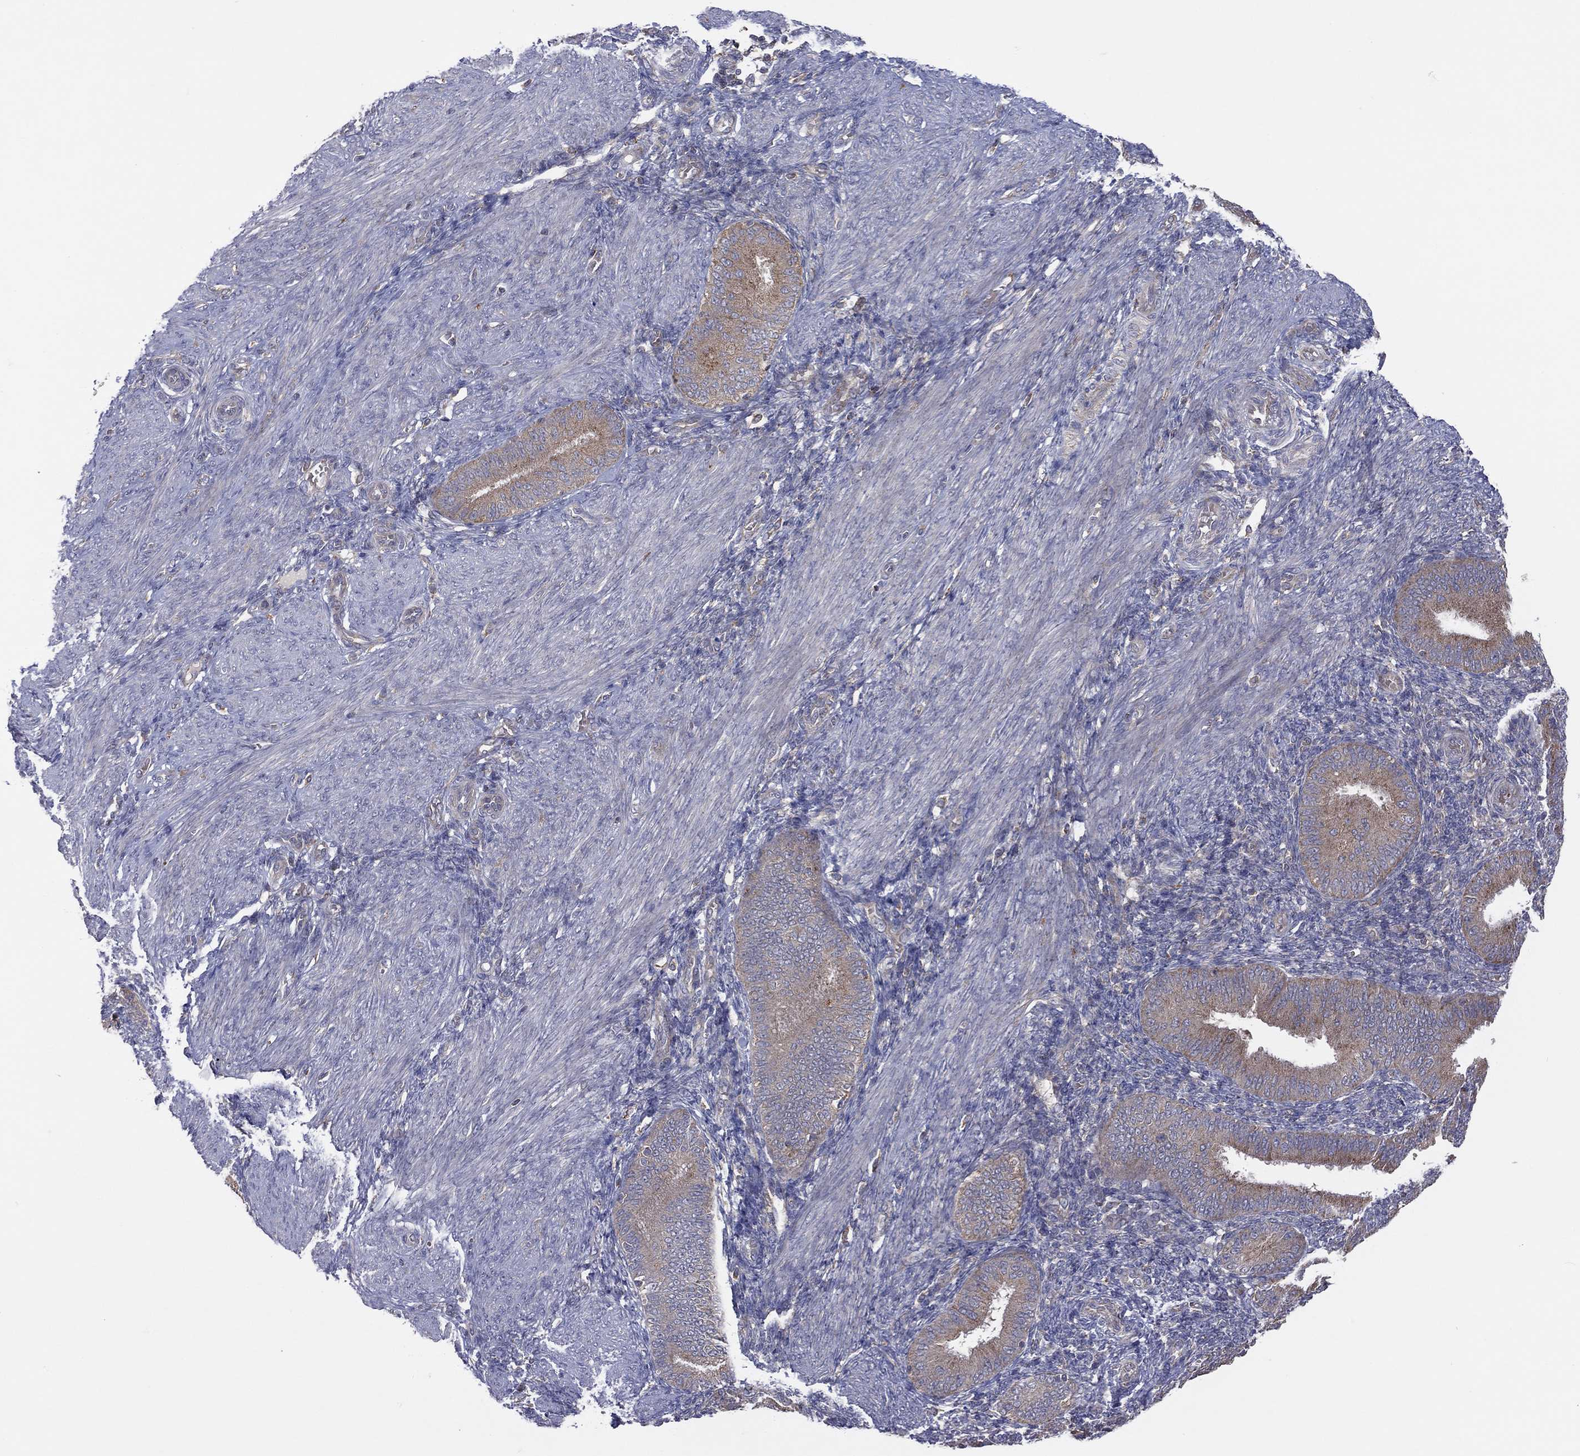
{"staining": {"intensity": "negative", "quantity": "none", "location": "none"}, "tissue": "endometrium", "cell_type": "Cells in endometrial stroma", "image_type": "normal", "snomed": [{"axis": "morphology", "description": "Normal tissue, NOS"}, {"axis": "topography", "description": "Endometrium"}], "caption": "Cells in endometrial stroma are negative for protein expression in unremarkable human endometrium. The staining was performed using DAB (3,3'-diaminobenzidine) to visualize the protein expression in brown, while the nuclei were stained in blue with hematoxylin (Magnification: 20x).", "gene": "STARD3", "patient": {"sex": "female", "age": 39}}